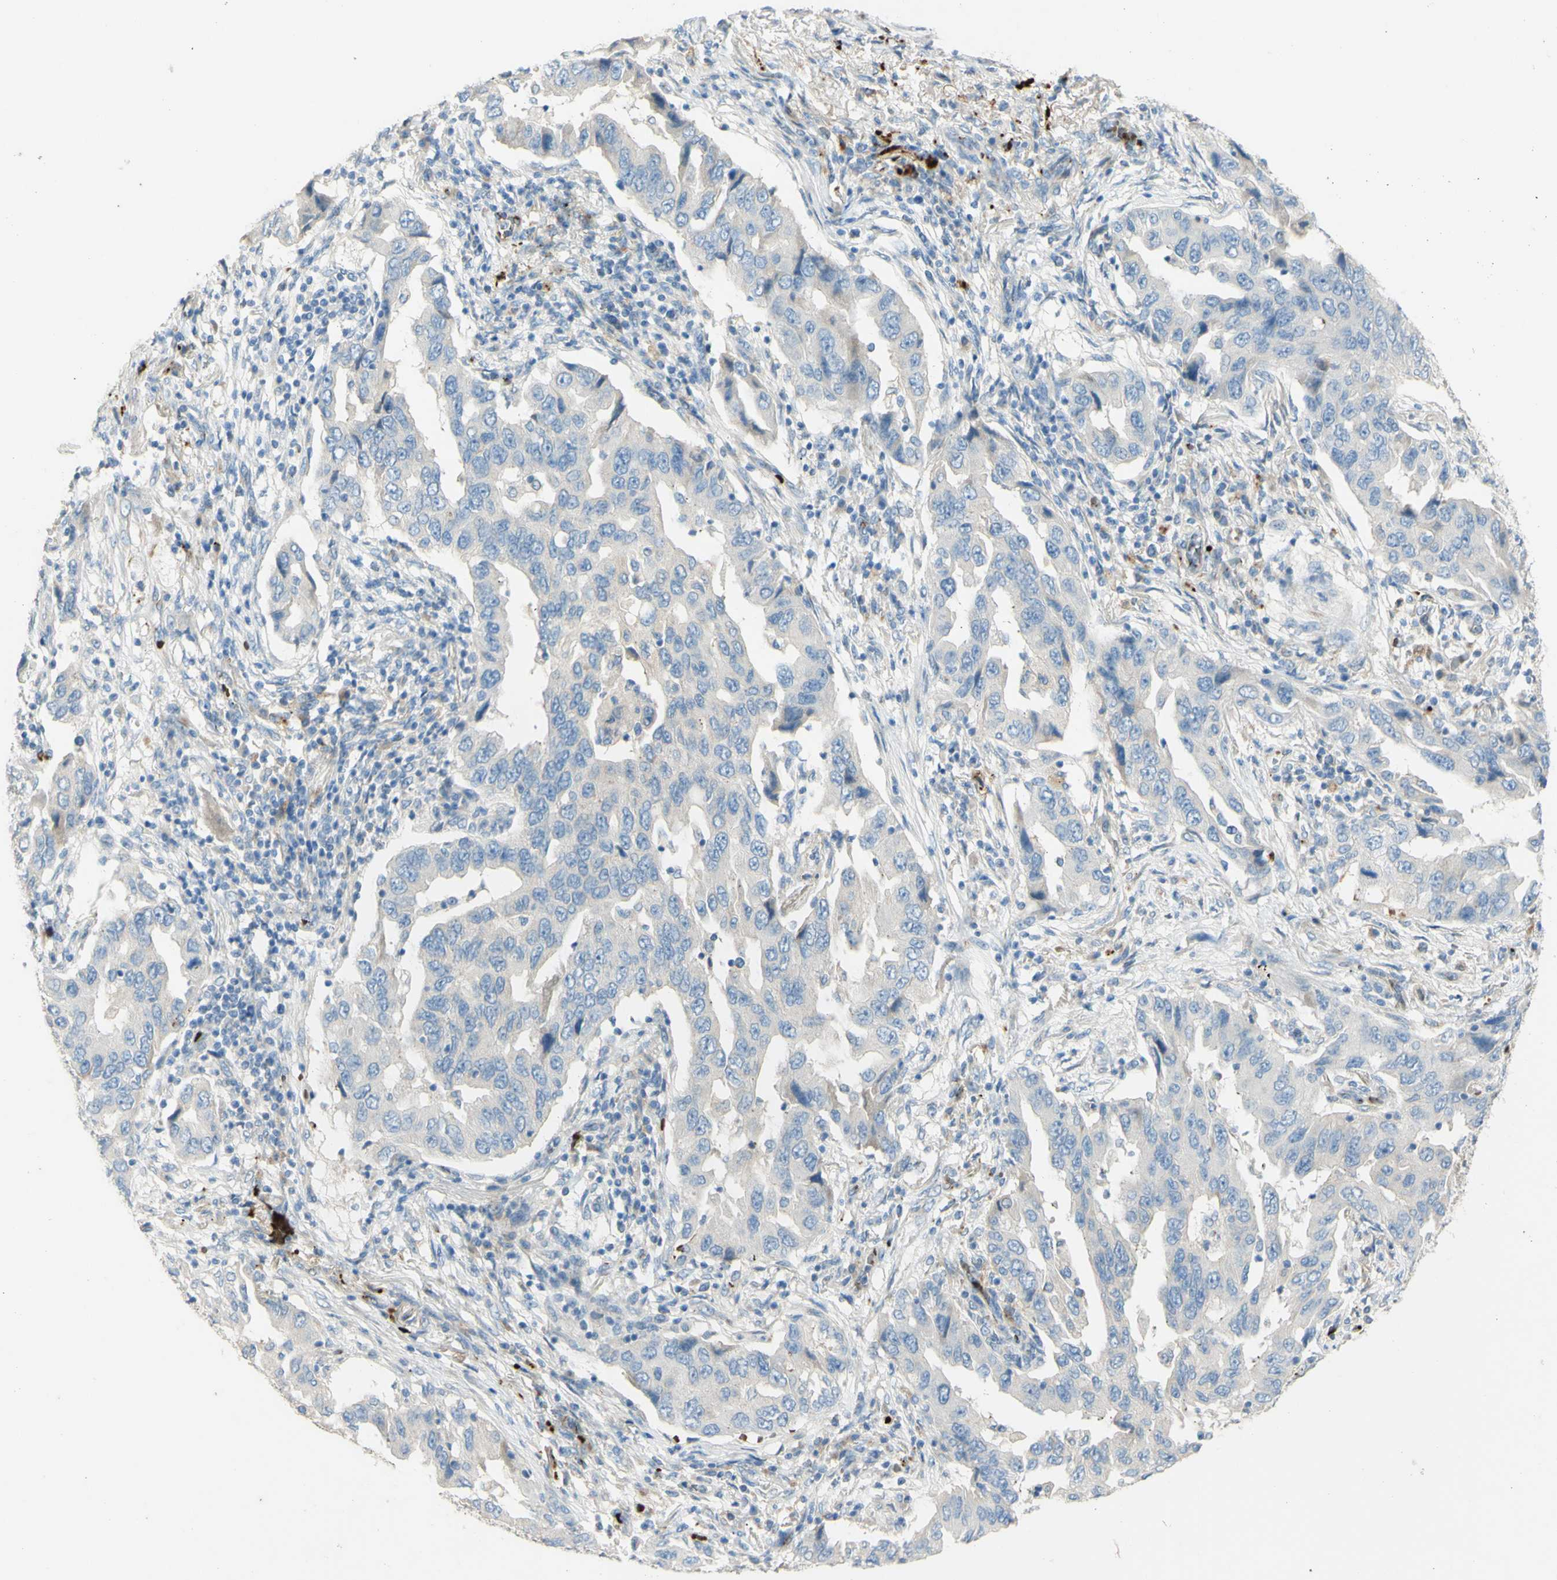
{"staining": {"intensity": "weak", "quantity": "<25%", "location": "cytoplasmic/membranous"}, "tissue": "lung cancer", "cell_type": "Tumor cells", "image_type": "cancer", "snomed": [{"axis": "morphology", "description": "Adenocarcinoma, NOS"}, {"axis": "topography", "description": "Lung"}], "caption": "A photomicrograph of human lung adenocarcinoma is negative for staining in tumor cells.", "gene": "GAN", "patient": {"sex": "female", "age": 65}}